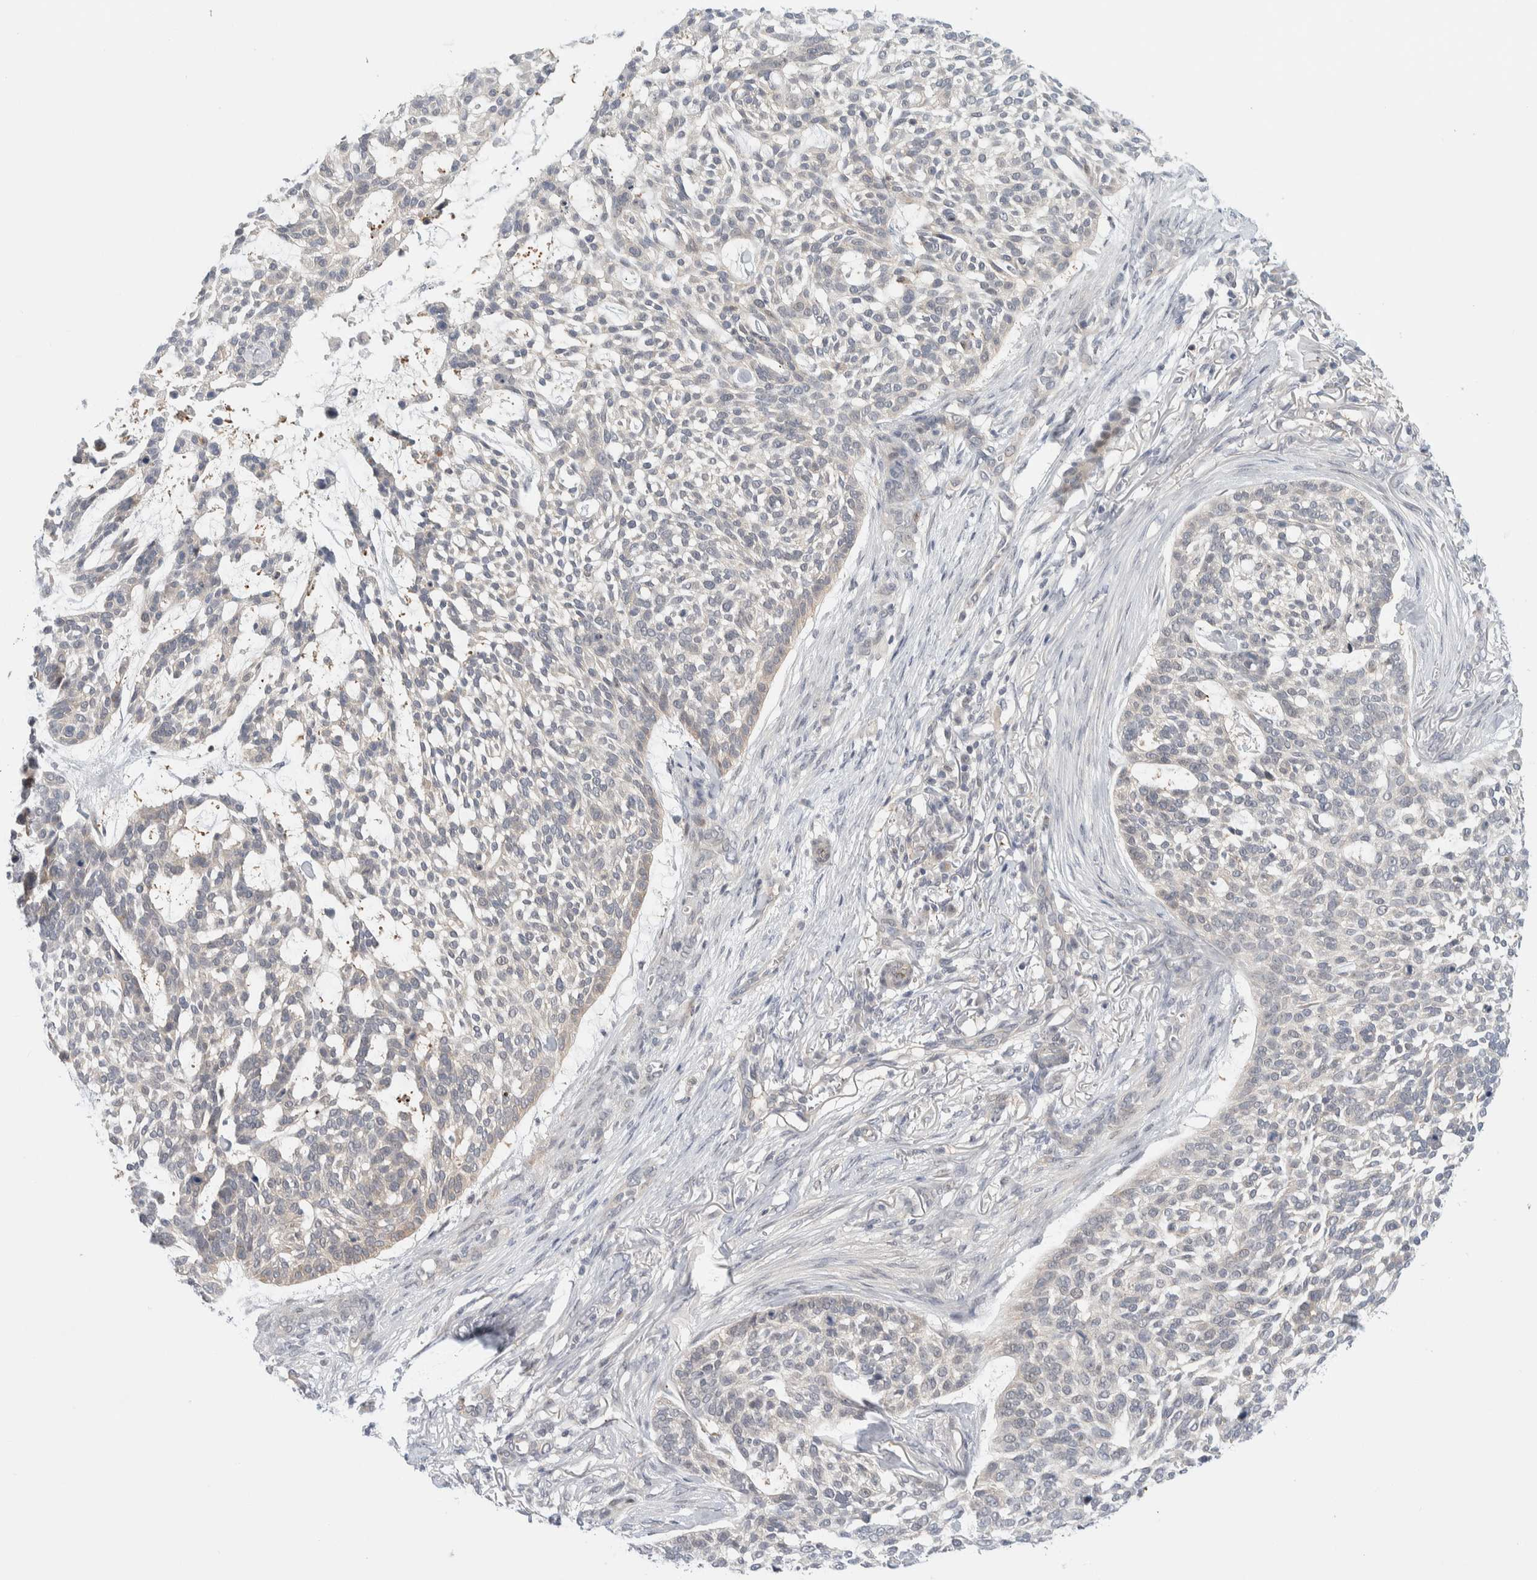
{"staining": {"intensity": "negative", "quantity": "none", "location": "none"}, "tissue": "skin cancer", "cell_type": "Tumor cells", "image_type": "cancer", "snomed": [{"axis": "morphology", "description": "Basal cell carcinoma"}, {"axis": "topography", "description": "Skin"}], "caption": "Immunohistochemical staining of human skin basal cell carcinoma displays no significant positivity in tumor cells. (DAB (3,3'-diaminobenzidine) immunohistochemistry (IHC) with hematoxylin counter stain).", "gene": "NCR3LG1", "patient": {"sex": "female", "age": 64}}